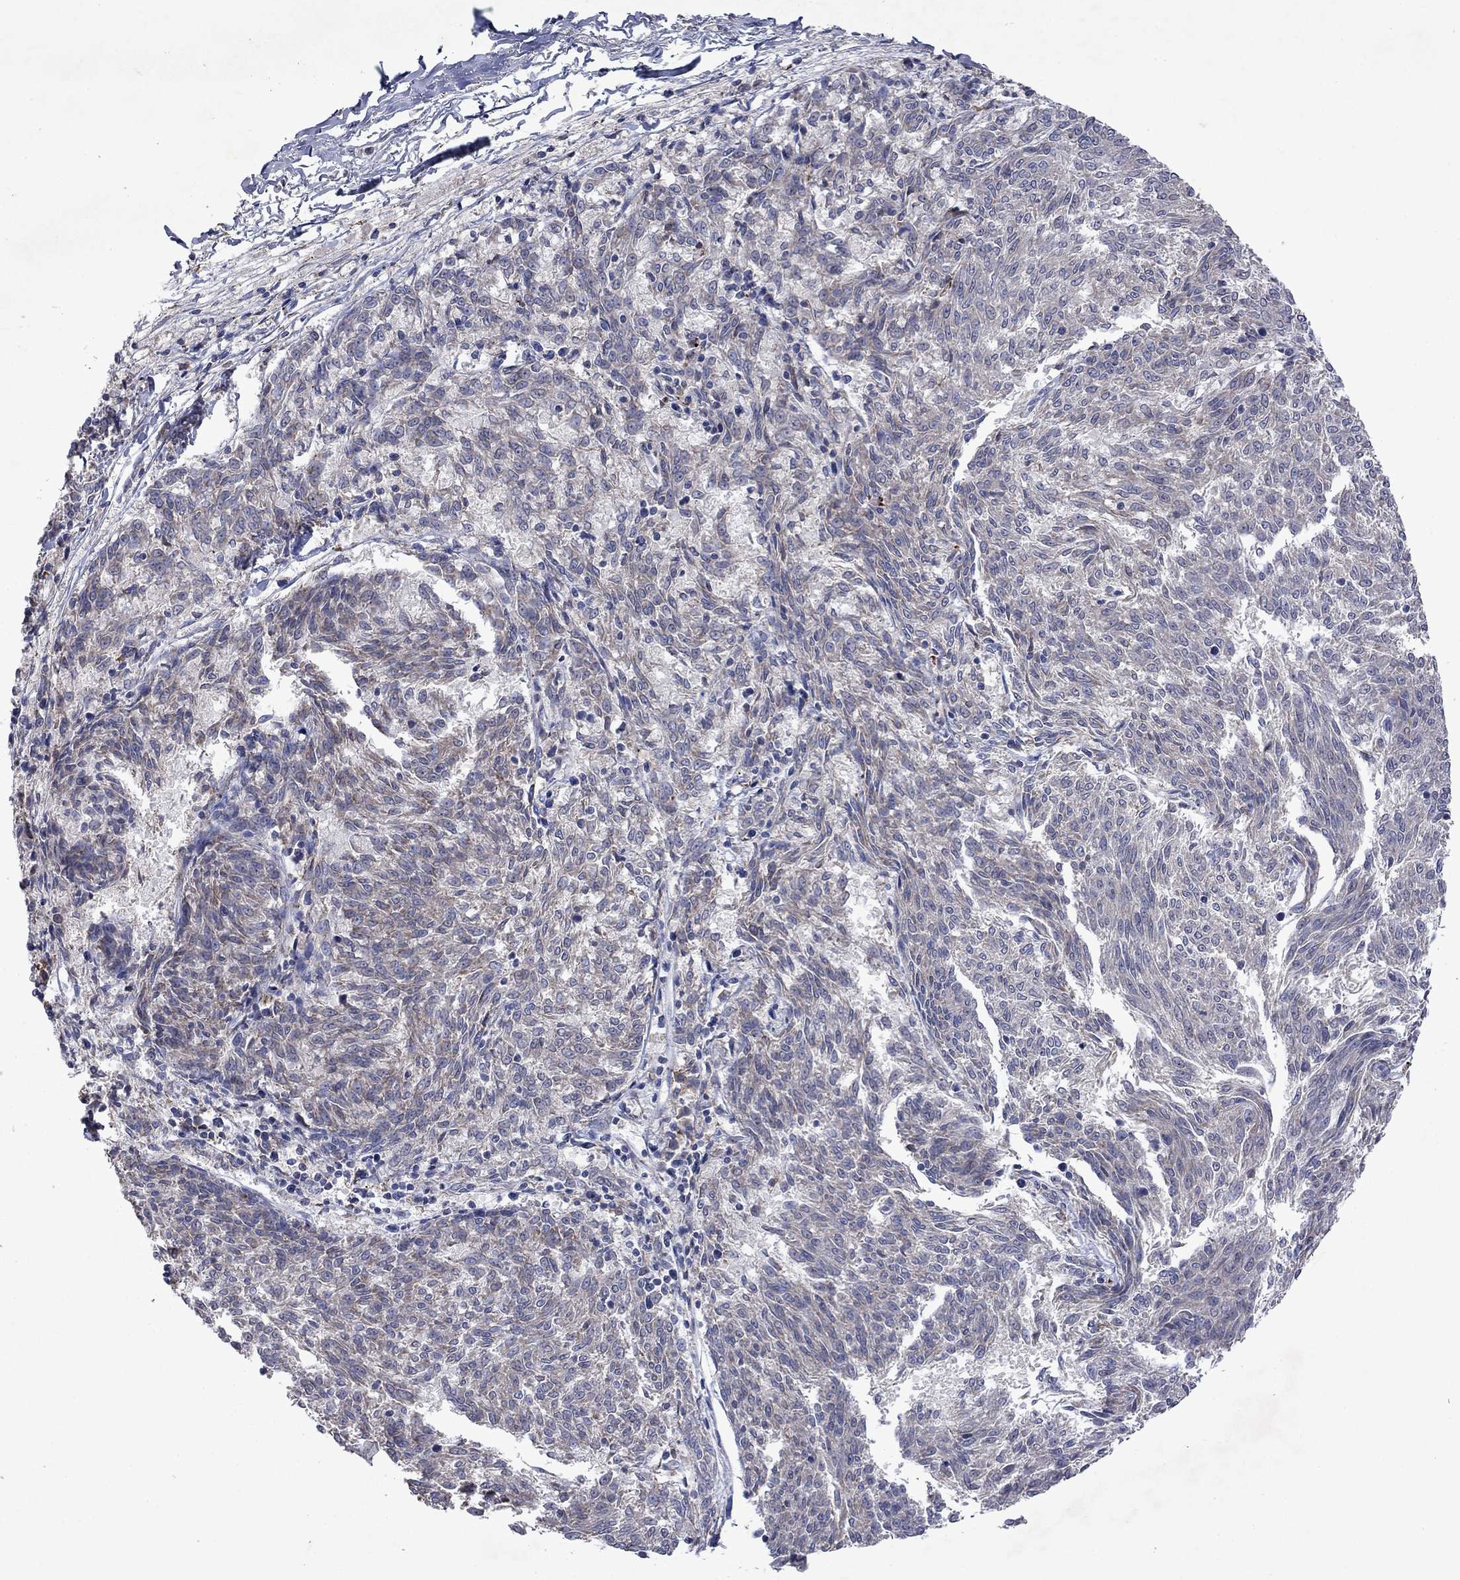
{"staining": {"intensity": "negative", "quantity": "none", "location": "none"}, "tissue": "melanoma", "cell_type": "Tumor cells", "image_type": "cancer", "snomed": [{"axis": "morphology", "description": "Malignant melanoma, NOS"}, {"axis": "topography", "description": "Skin"}], "caption": "High magnification brightfield microscopy of melanoma stained with DAB (brown) and counterstained with hematoxylin (blue): tumor cells show no significant positivity.", "gene": "TMEM97", "patient": {"sex": "female", "age": 72}}